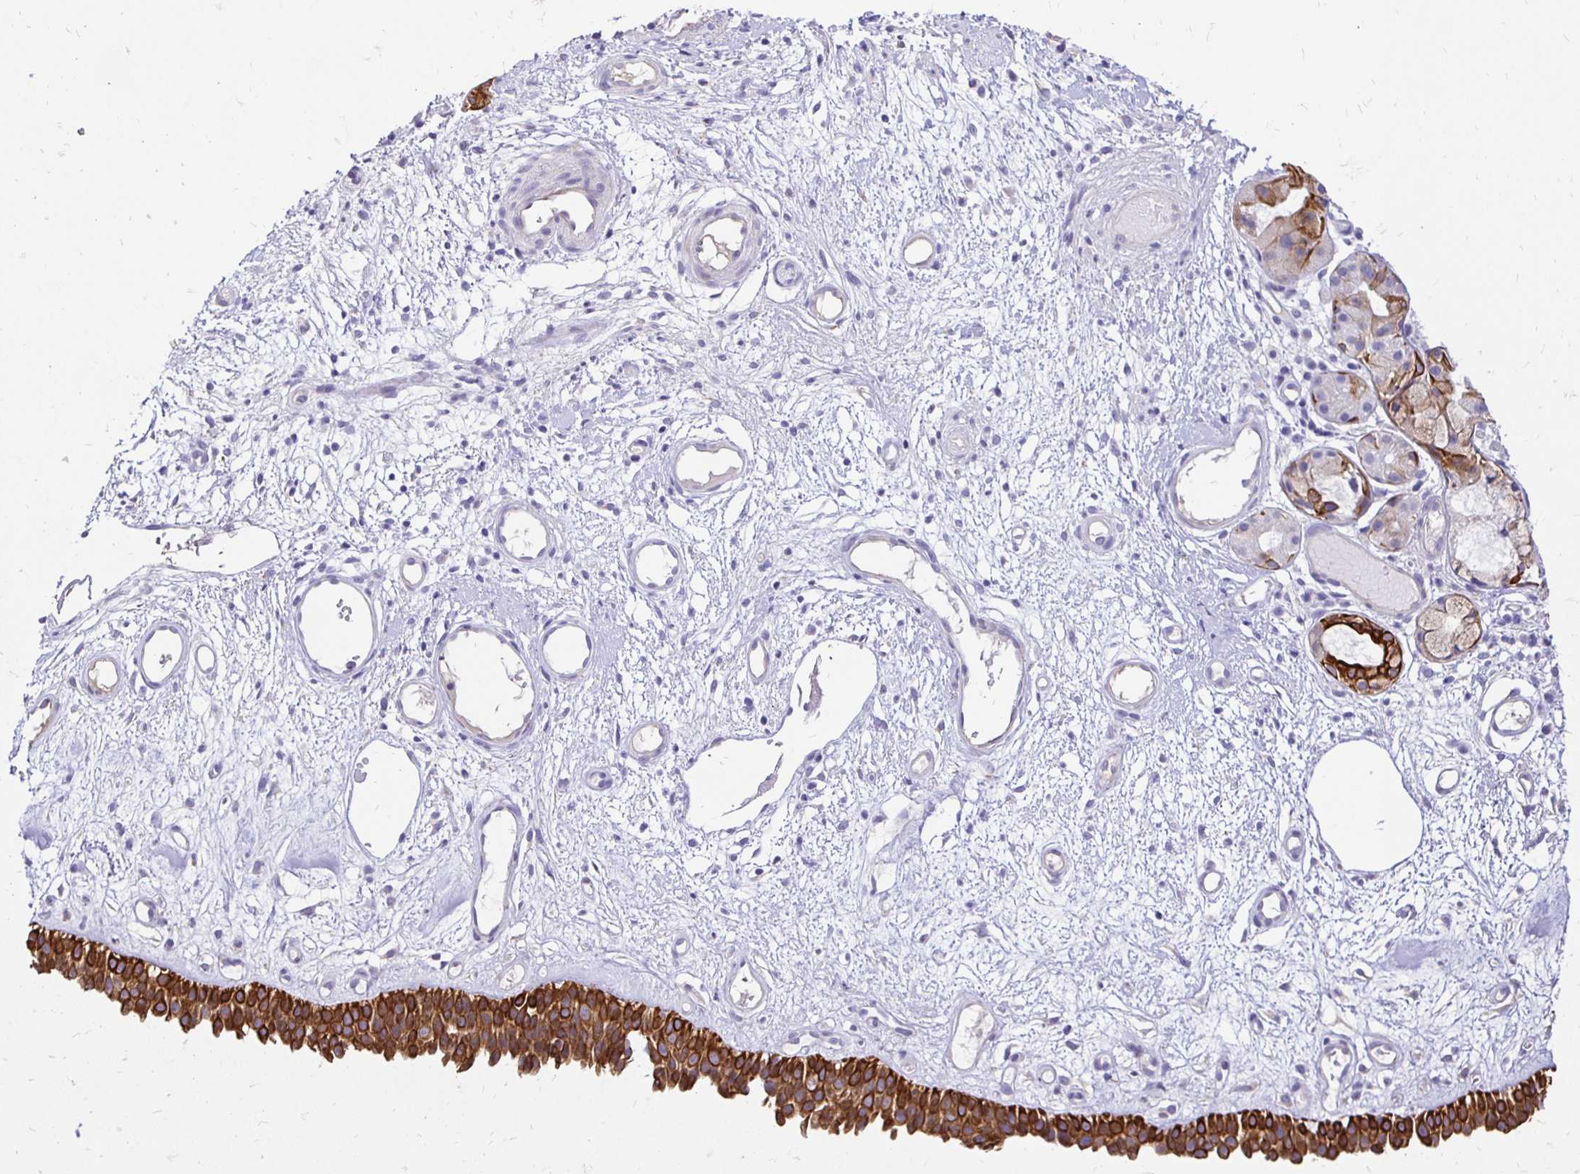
{"staining": {"intensity": "strong", "quantity": ">75%", "location": "cytoplasmic/membranous"}, "tissue": "nasopharynx", "cell_type": "Respiratory epithelial cells", "image_type": "normal", "snomed": [{"axis": "morphology", "description": "Normal tissue, NOS"}, {"axis": "morphology", "description": "Inflammation, NOS"}, {"axis": "topography", "description": "Nasopharynx"}], "caption": "Protein positivity by immunohistochemistry reveals strong cytoplasmic/membranous expression in about >75% of respiratory epithelial cells in normal nasopharynx. (DAB IHC, brown staining for protein, blue staining for nuclei).", "gene": "TAF1D", "patient": {"sex": "male", "age": 54}}